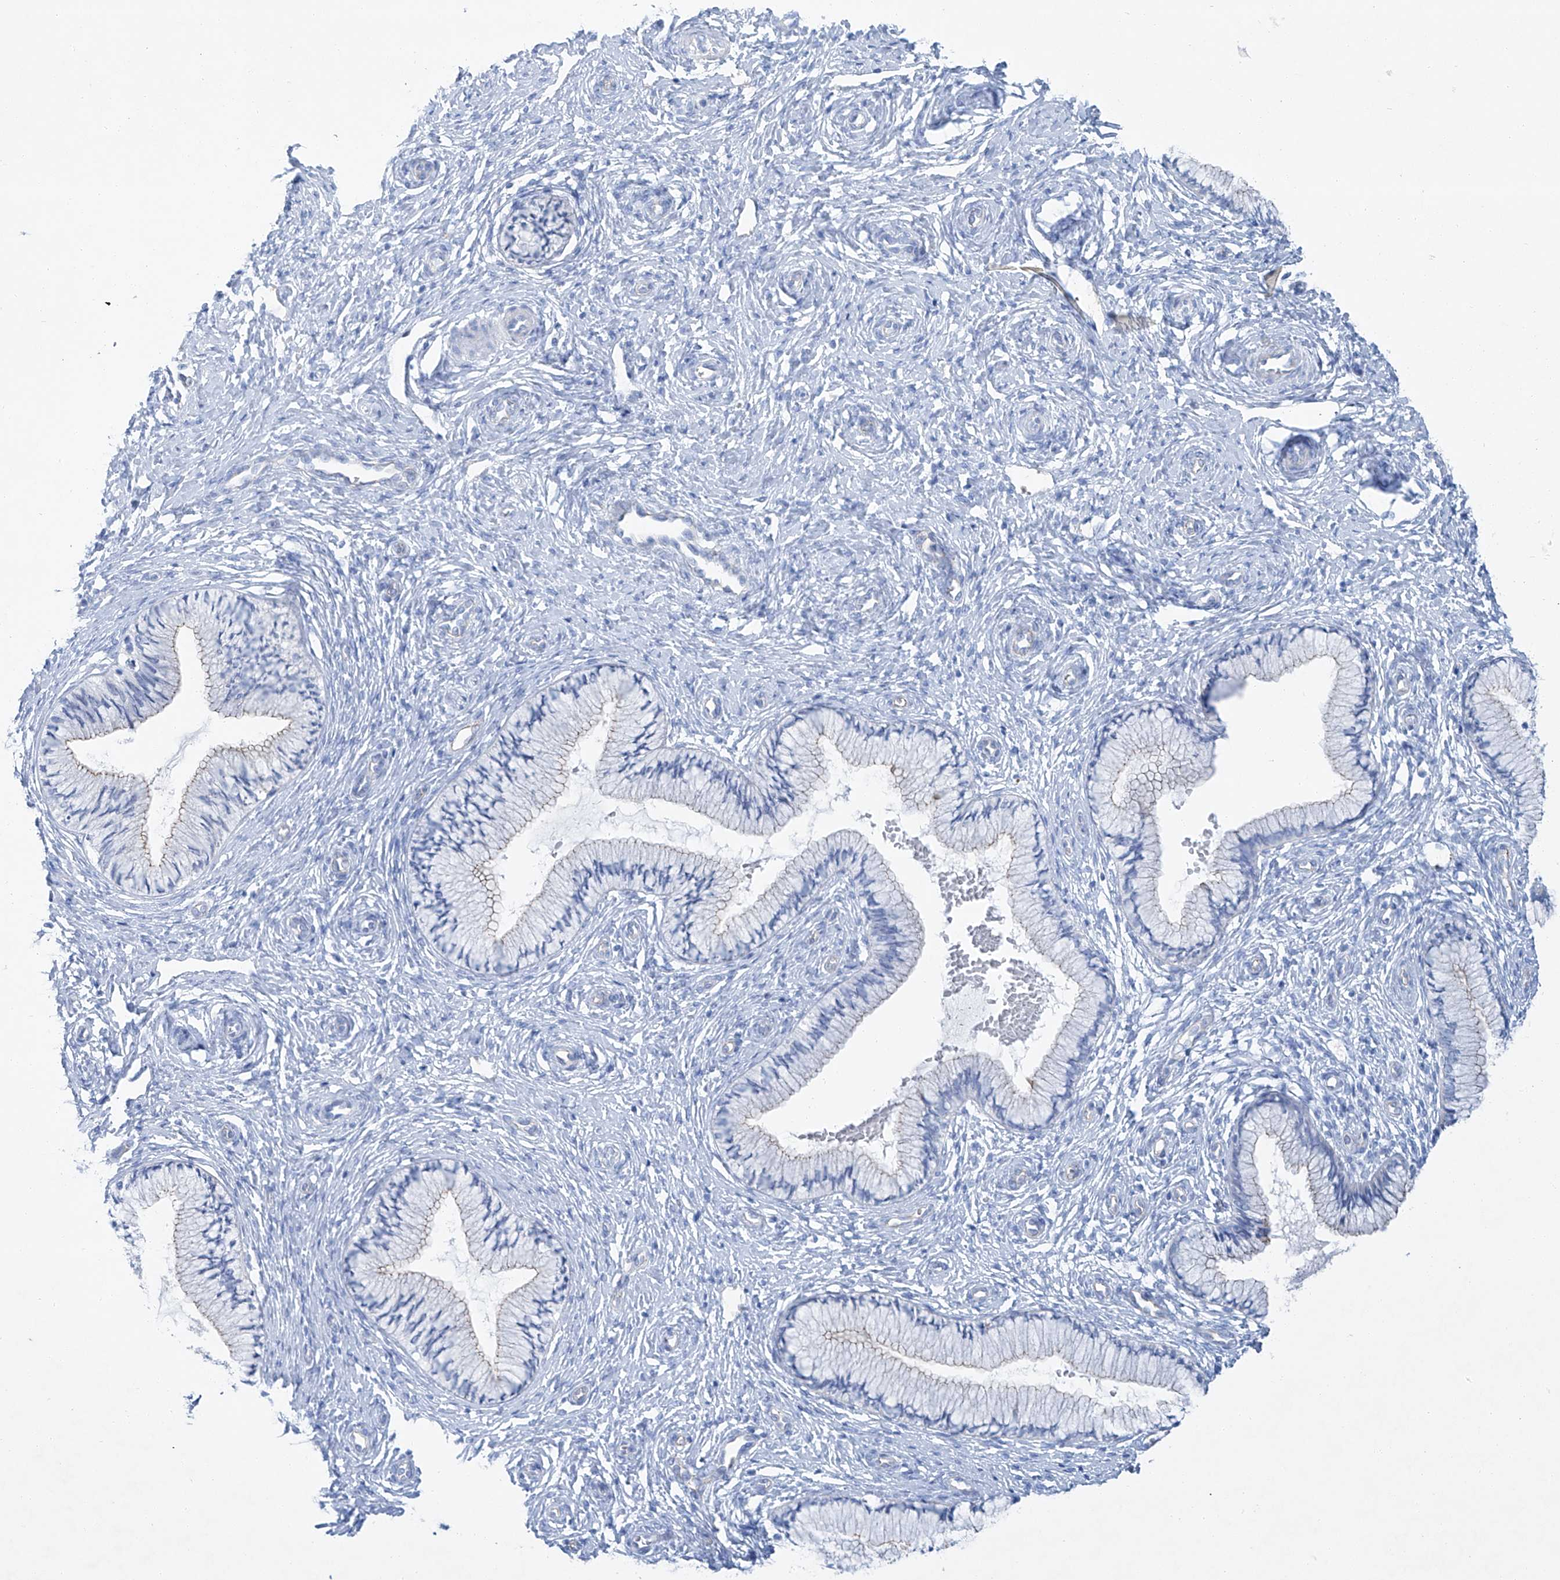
{"staining": {"intensity": "negative", "quantity": "none", "location": "none"}, "tissue": "cervix", "cell_type": "Glandular cells", "image_type": "normal", "snomed": [{"axis": "morphology", "description": "Normal tissue, NOS"}, {"axis": "topography", "description": "Cervix"}], "caption": "High power microscopy micrograph of an immunohistochemistry (IHC) micrograph of unremarkable cervix, revealing no significant staining in glandular cells. (Brightfield microscopy of DAB (3,3'-diaminobenzidine) IHC at high magnification).", "gene": "MAGI1", "patient": {"sex": "female", "age": 27}}